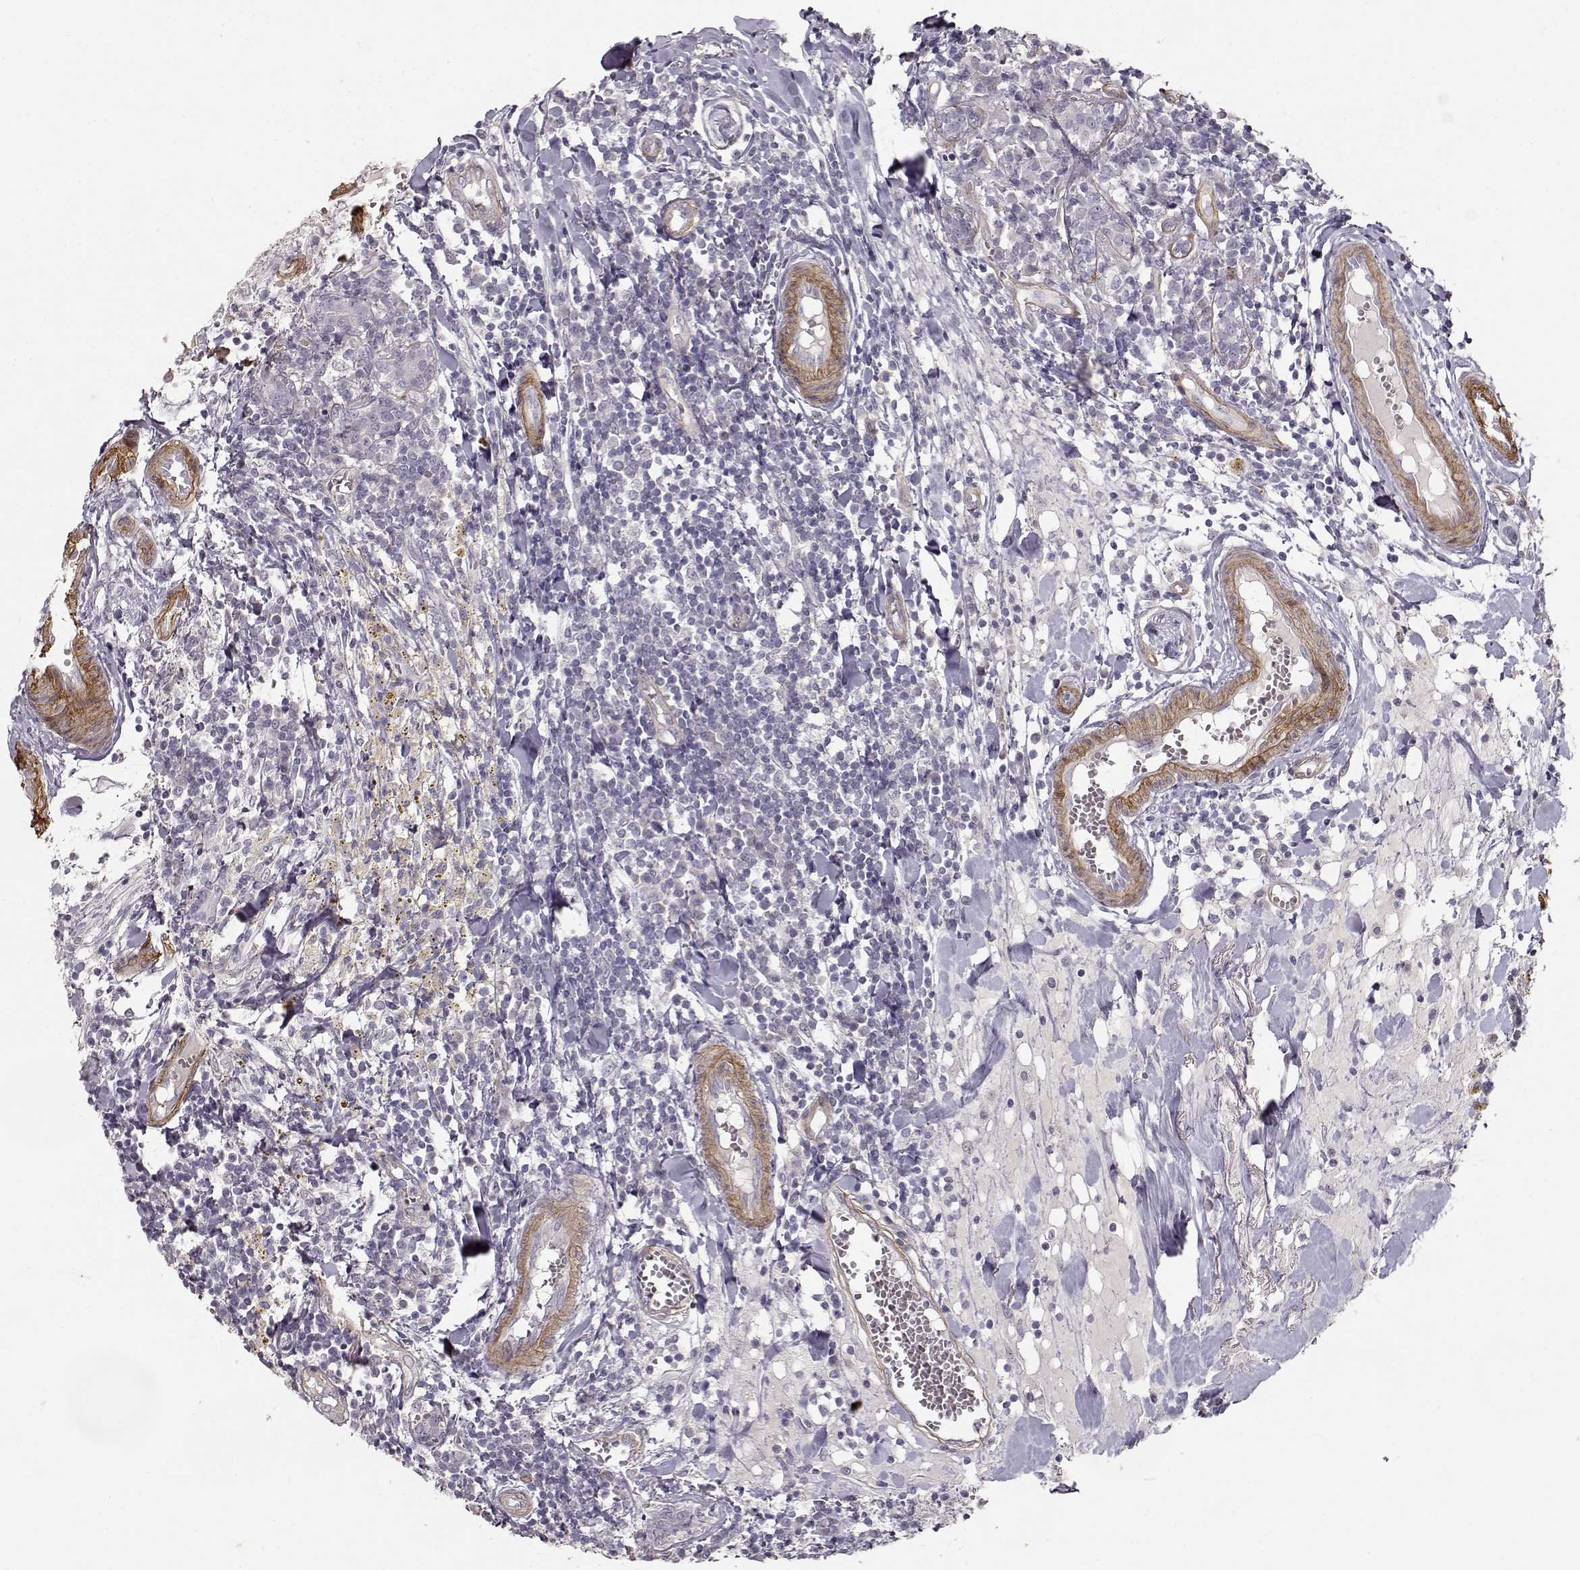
{"staining": {"intensity": "negative", "quantity": "none", "location": "none"}, "tissue": "breast cancer", "cell_type": "Tumor cells", "image_type": "cancer", "snomed": [{"axis": "morphology", "description": "Duct carcinoma"}, {"axis": "topography", "description": "Breast"}], "caption": "Human breast cancer (intraductal carcinoma) stained for a protein using immunohistochemistry (IHC) shows no staining in tumor cells.", "gene": "LAMA5", "patient": {"sex": "female", "age": 30}}